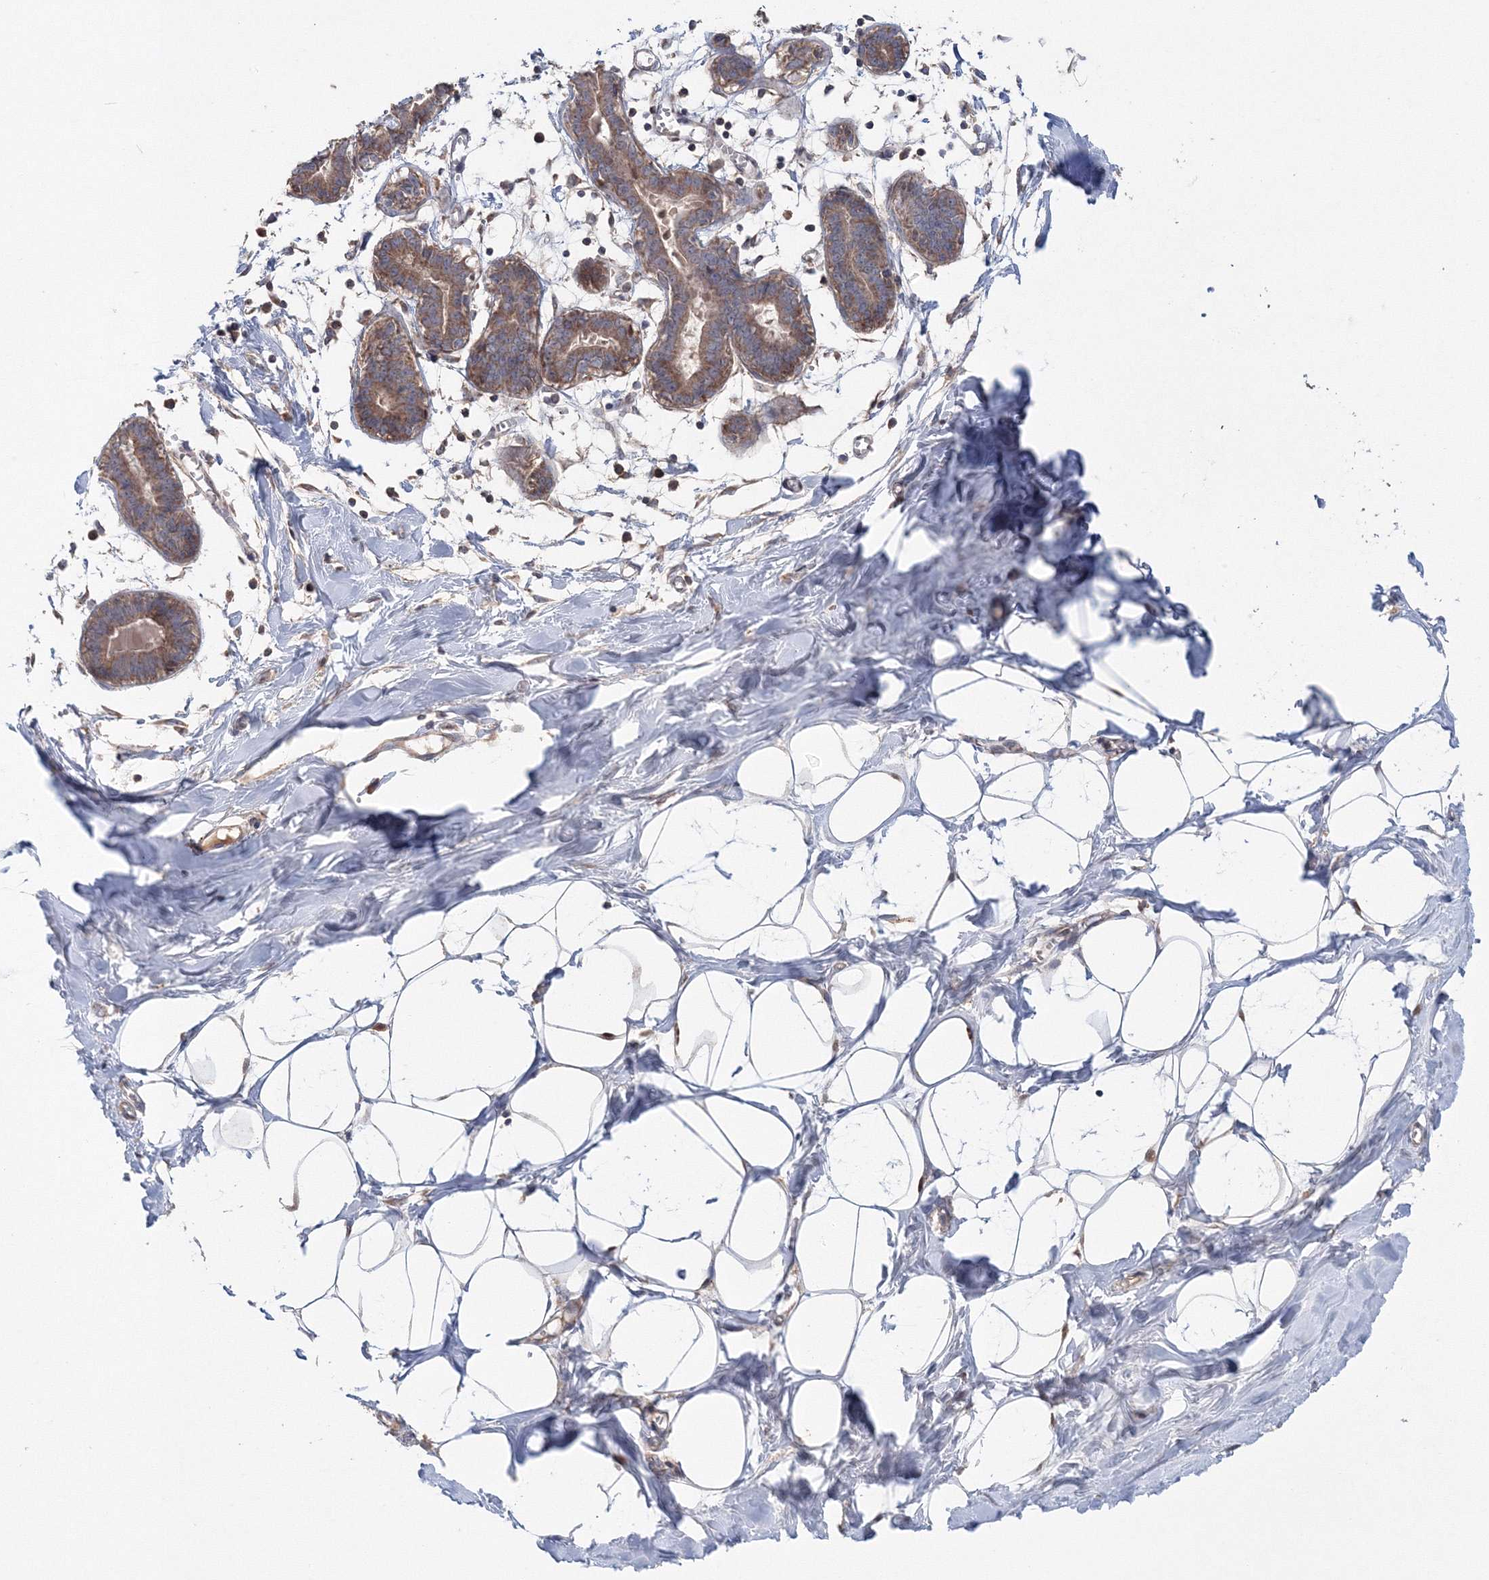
{"staining": {"intensity": "negative", "quantity": "none", "location": "none"}, "tissue": "breast", "cell_type": "Adipocytes", "image_type": "normal", "snomed": [{"axis": "morphology", "description": "Normal tissue, NOS"}, {"axis": "topography", "description": "Breast"}], "caption": "Adipocytes show no significant protein positivity in normal breast. (DAB IHC visualized using brightfield microscopy, high magnification).", "gene": "NOA1", "patient": {"sex": "female", "age": 27}}